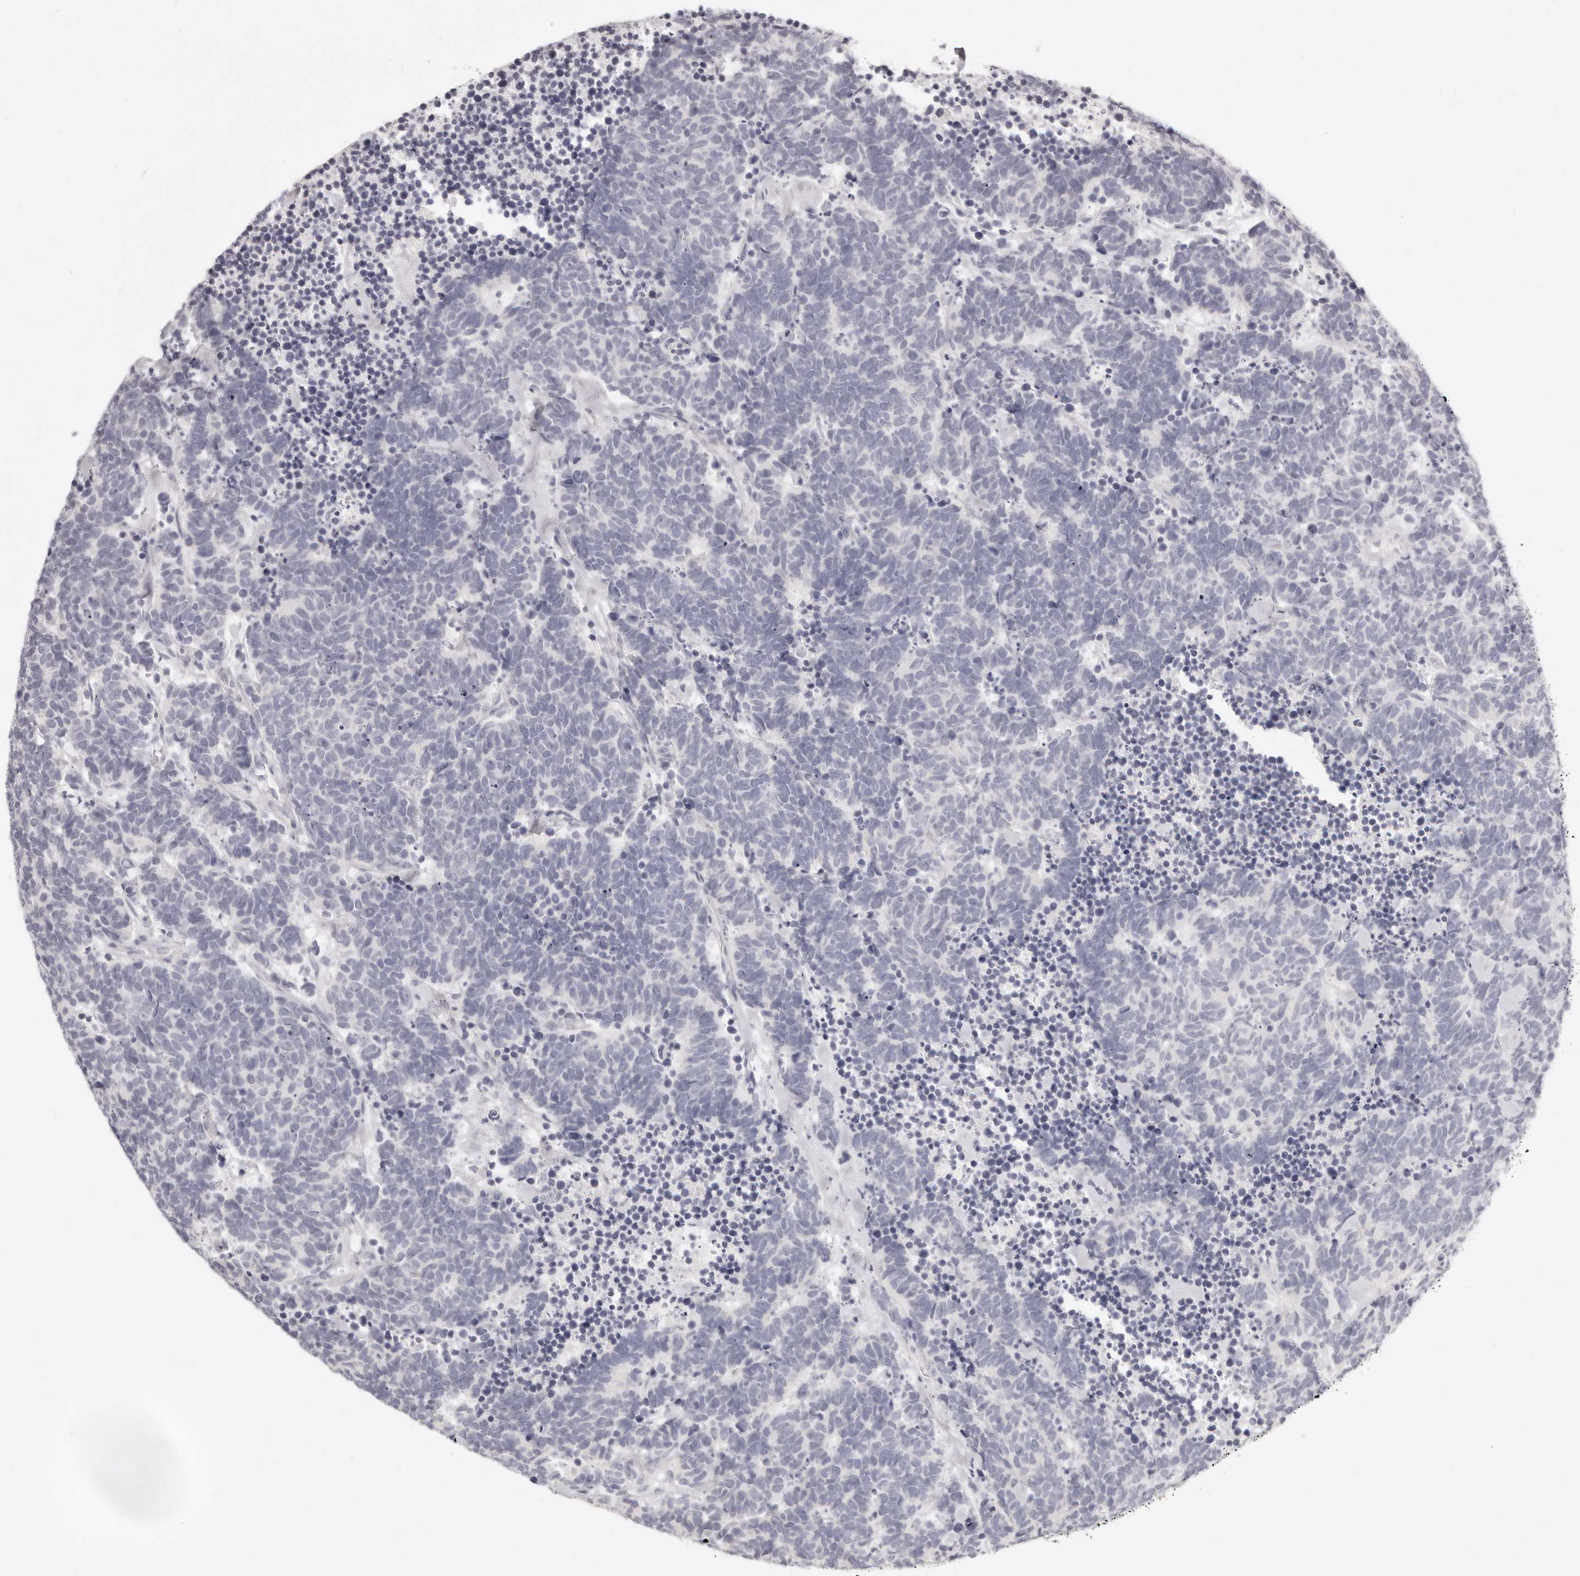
{"staining": {"intensity": "negative", "quantity": "none", "location": "none"}, "tissue": "carcinoid", "cell_type": "Tumor cells", "image_type": "cancer", "snomed": [{"axis": "morphology", "description": "Carcinoma, NOS"}, {"axis": "morphology", "description": "Carcinoid, malignant, NOS"}, {"axis": "topography", "description": "Urinary bladder"}], "caption": "Tumor cells are negative for brown protein staining in carcinoid. (DAB (3,3'-diaminobenzidine) immunohistochemistry visualized using brightfield microscopy, high magnification).", "gene": "FABP1", "patient": {"sex": "male", "age": 57}}